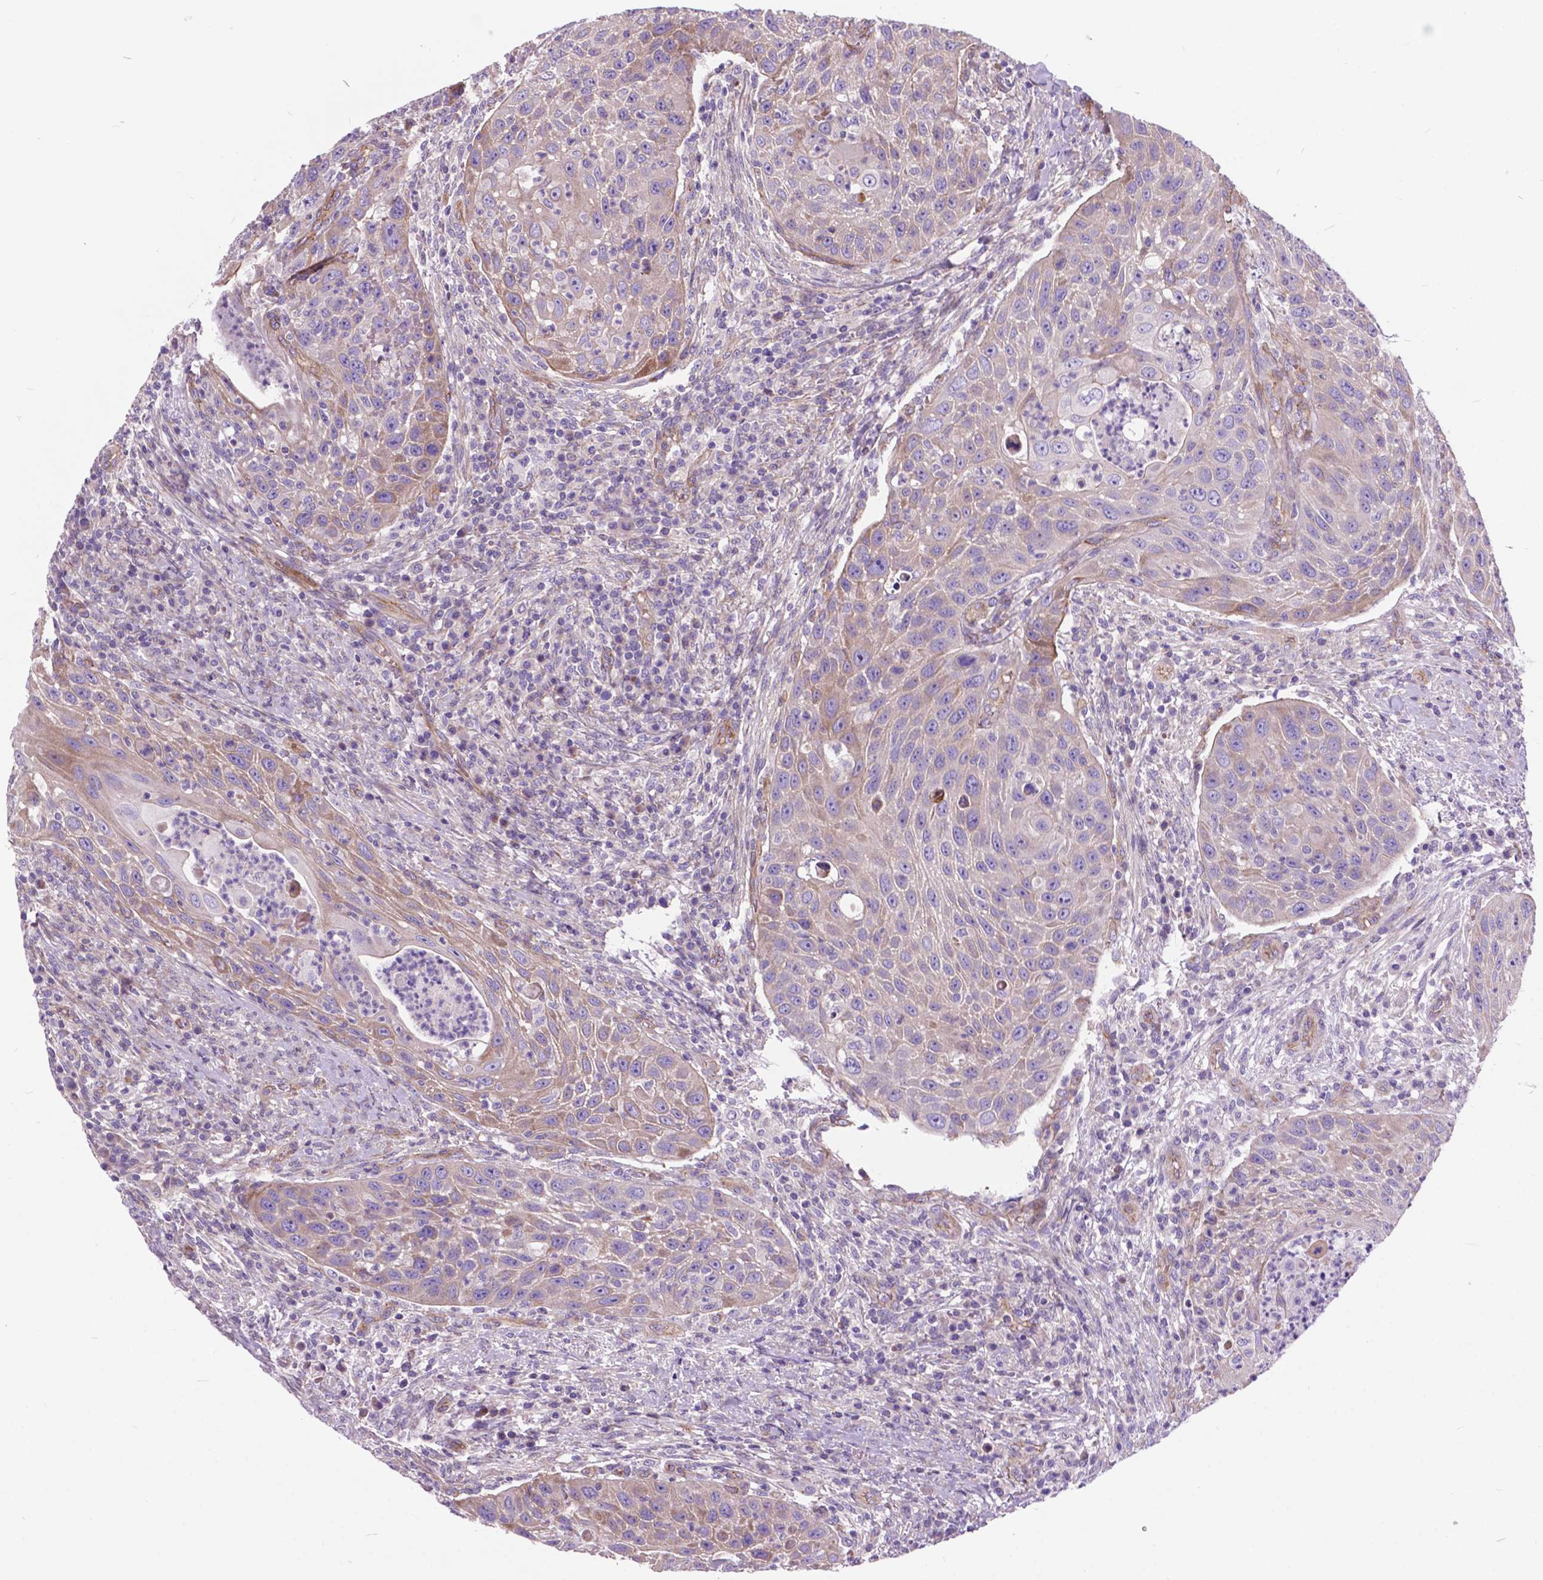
{"staining": {"intensity": "moderate", "quantity": "25%-75%", "location": "cytoplasmic/membranous"}, "tissue": "head and neck cancer", "cell_type": "Tumor cells", "image_type": "cancer", "snomed": [{"axis": "morphology", "description": "Squamous cell carcinoma, NOS"}, {"axis": "topography", "description": "Head-Neck"}], "caption": "An immunohistochemistry photomicrograph of tumor tissue is shown. Protein staining in brown shows moderate cytoplasmic/membranous positivity in head and neck cancer (squamous cell carcinoma) within tumor cells.", "gene": "FLT4", "patient": {"sex": "male", "age": 69}}